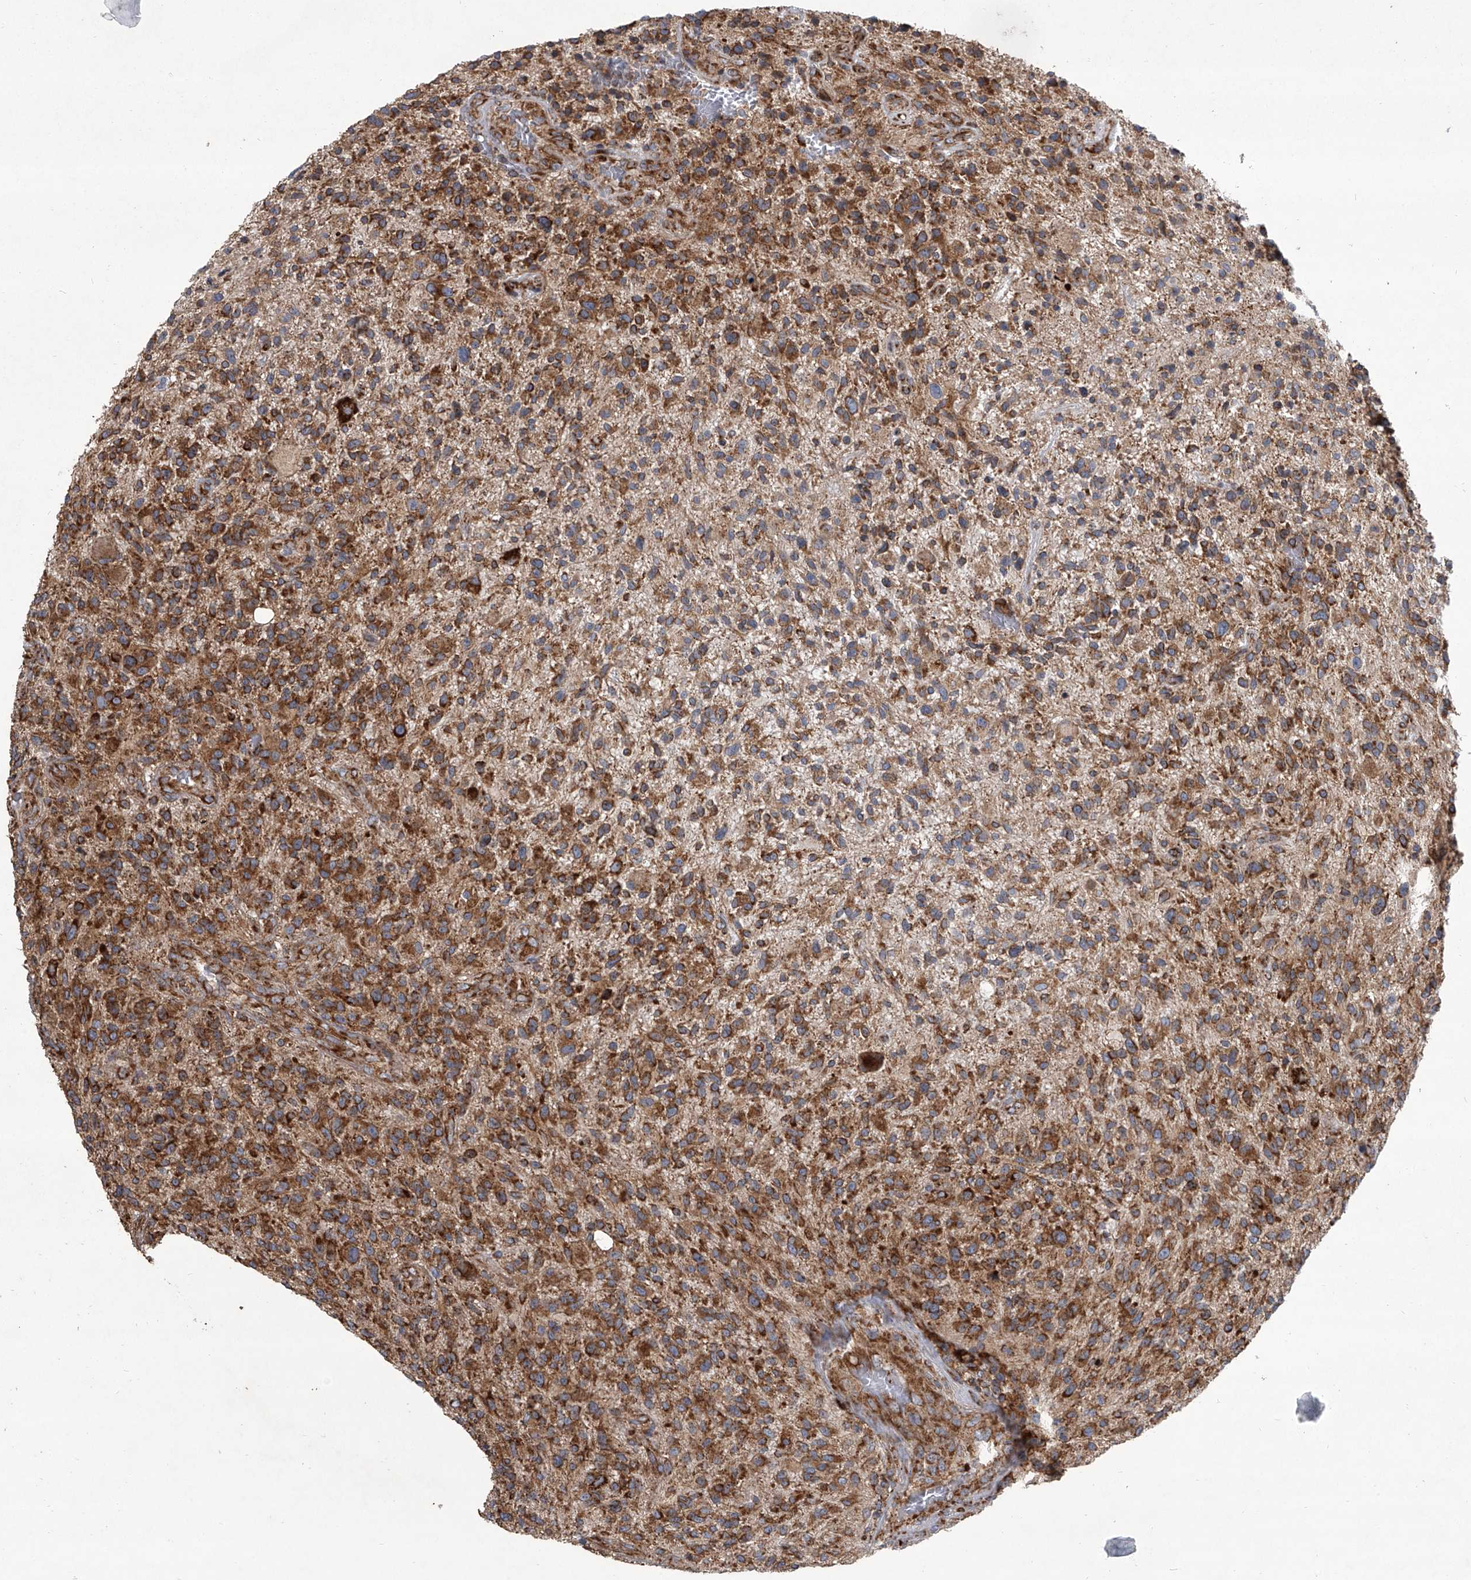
{"staining": {"intensity": "moderate", "quantity": ">75%", "location": "cytoplasmic/membranous"}, "tissue": "glioma", "cell_type": "Tumor cells", "image_type": "cancer", "snomed": [{"axis": "morphology", "description": "Glioma, malignant, High grade"}, {"axis": "topography", "description": "Brain"}], "caption": "Immunohistochemical staining of human high-grade glioma (malignant) displays moderate cytoplasmic/membranous protein positivity in approximately >75% of tumor cells.", "gene": "ZC3H15", "patient": {"sex": "male", "age": 47}}